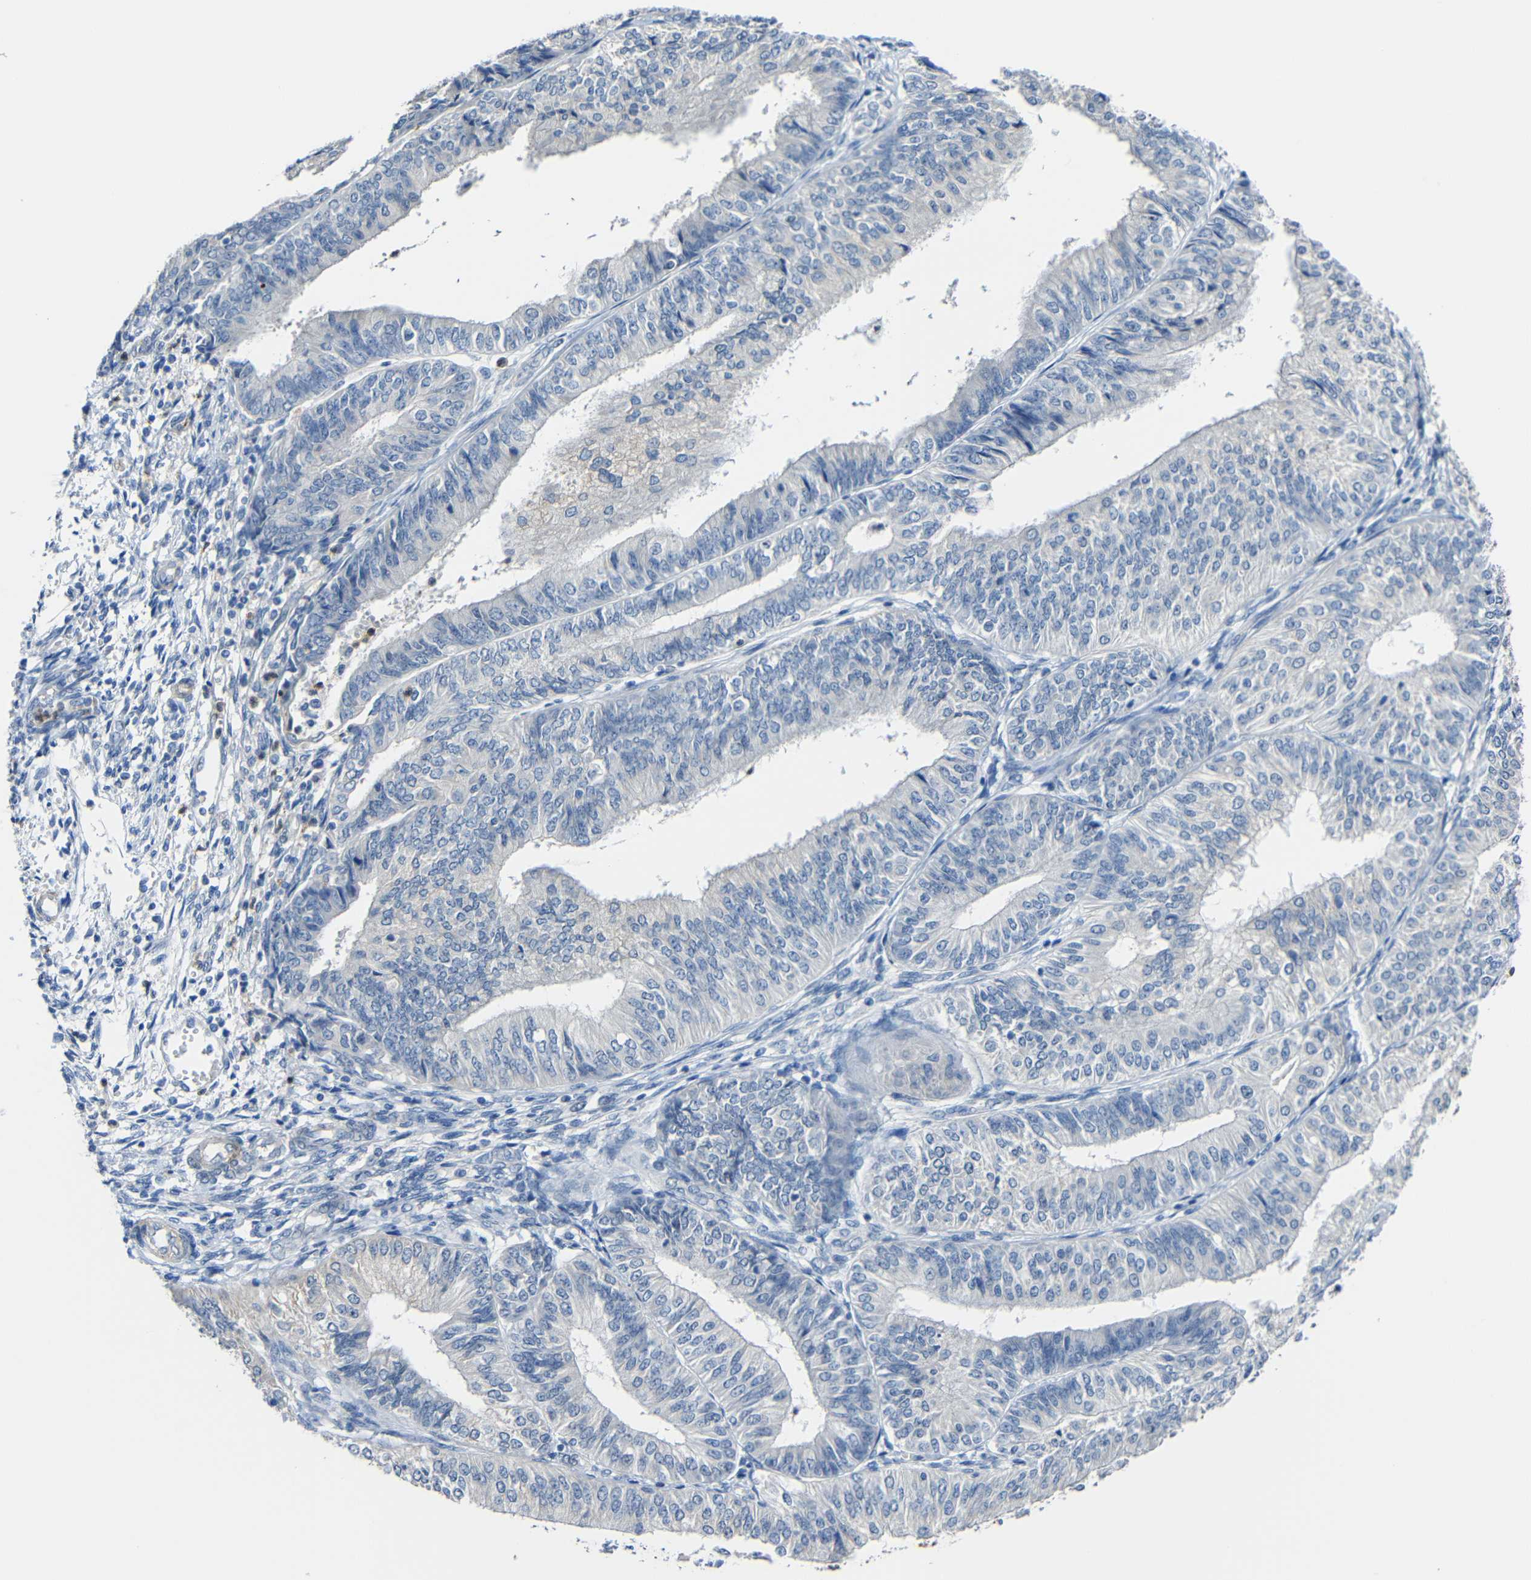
{"staining": {"intensity": "negative", "quantity": "none", "location": "none"}, "tissue": "endometrial cancer", "cell_type": "Tumor cells", "image_type": "cancer", "snomed": [{"axis": "morphology", "description": "Adenocarcinoma, NOS"}, {"axis": "topography", "description": "Endometrium"}], "caption": "Immunohistochemistry (IHC) of endometrial adenocarcinoma demonstrates no positivity in tumor cells.", "gene": "STBD1", "patient": {"sex": "female", "age": 58}}